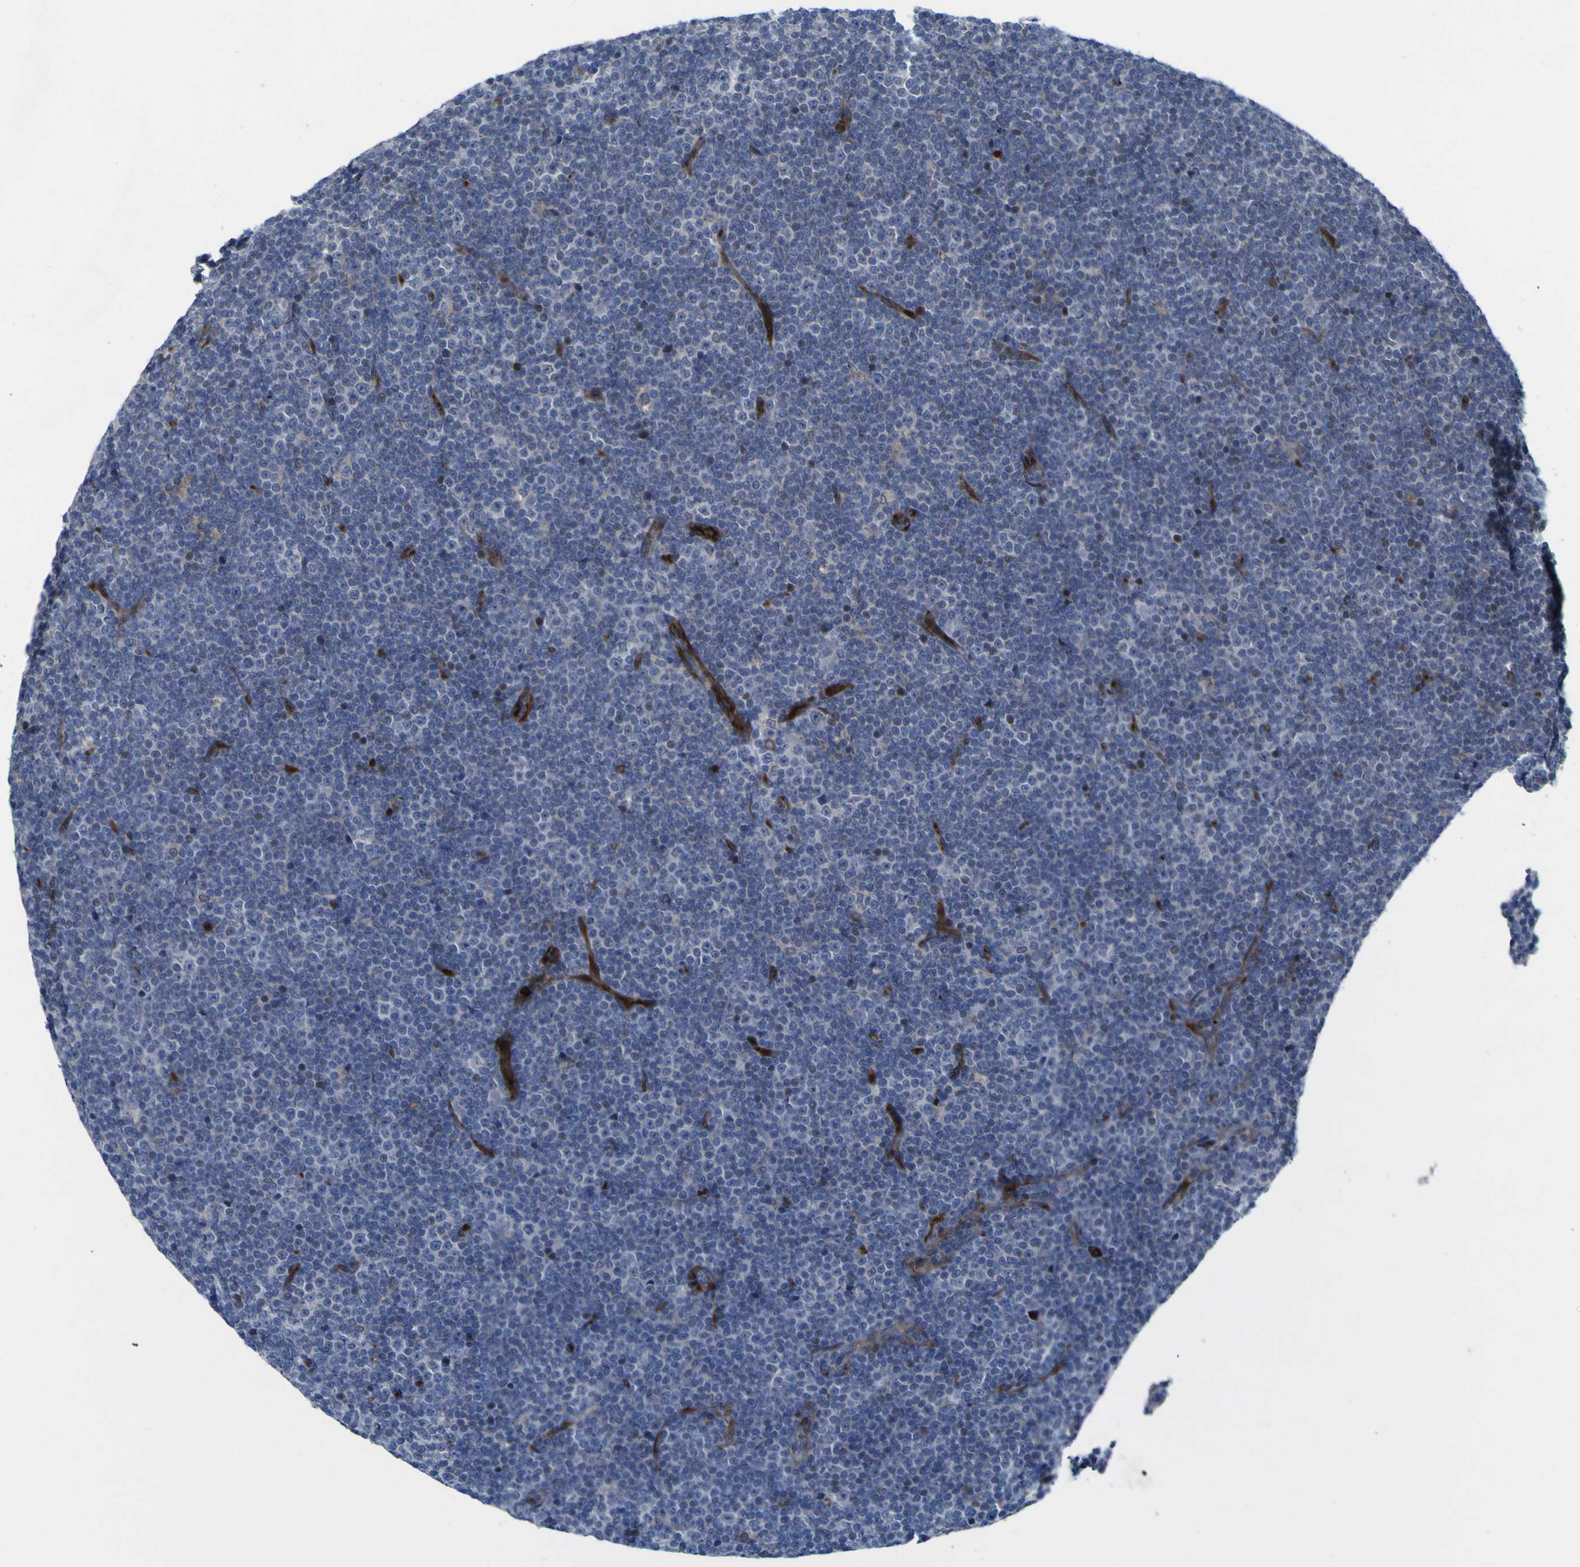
{"staining": {"intensity": "negative", "quantity": "none", "location": "none"}, "tissue": "lymphoma", "cell_type": "Tumor cells", "image_type": "cancer", "snomed": [{"axis": "morphology", "description": "Malignant lymphoma, non-Hodgkin's type, Low grade"}, {"axis": "topography", "description": "Lymph node"}], "caption": "Low-grade malignant lymphoma, non-Hodgkin's type stained for a protein using IHC exhibits no staining tumor cells.", "gene": "NAV1", "patient": {"sex": "female", "age": 67}}